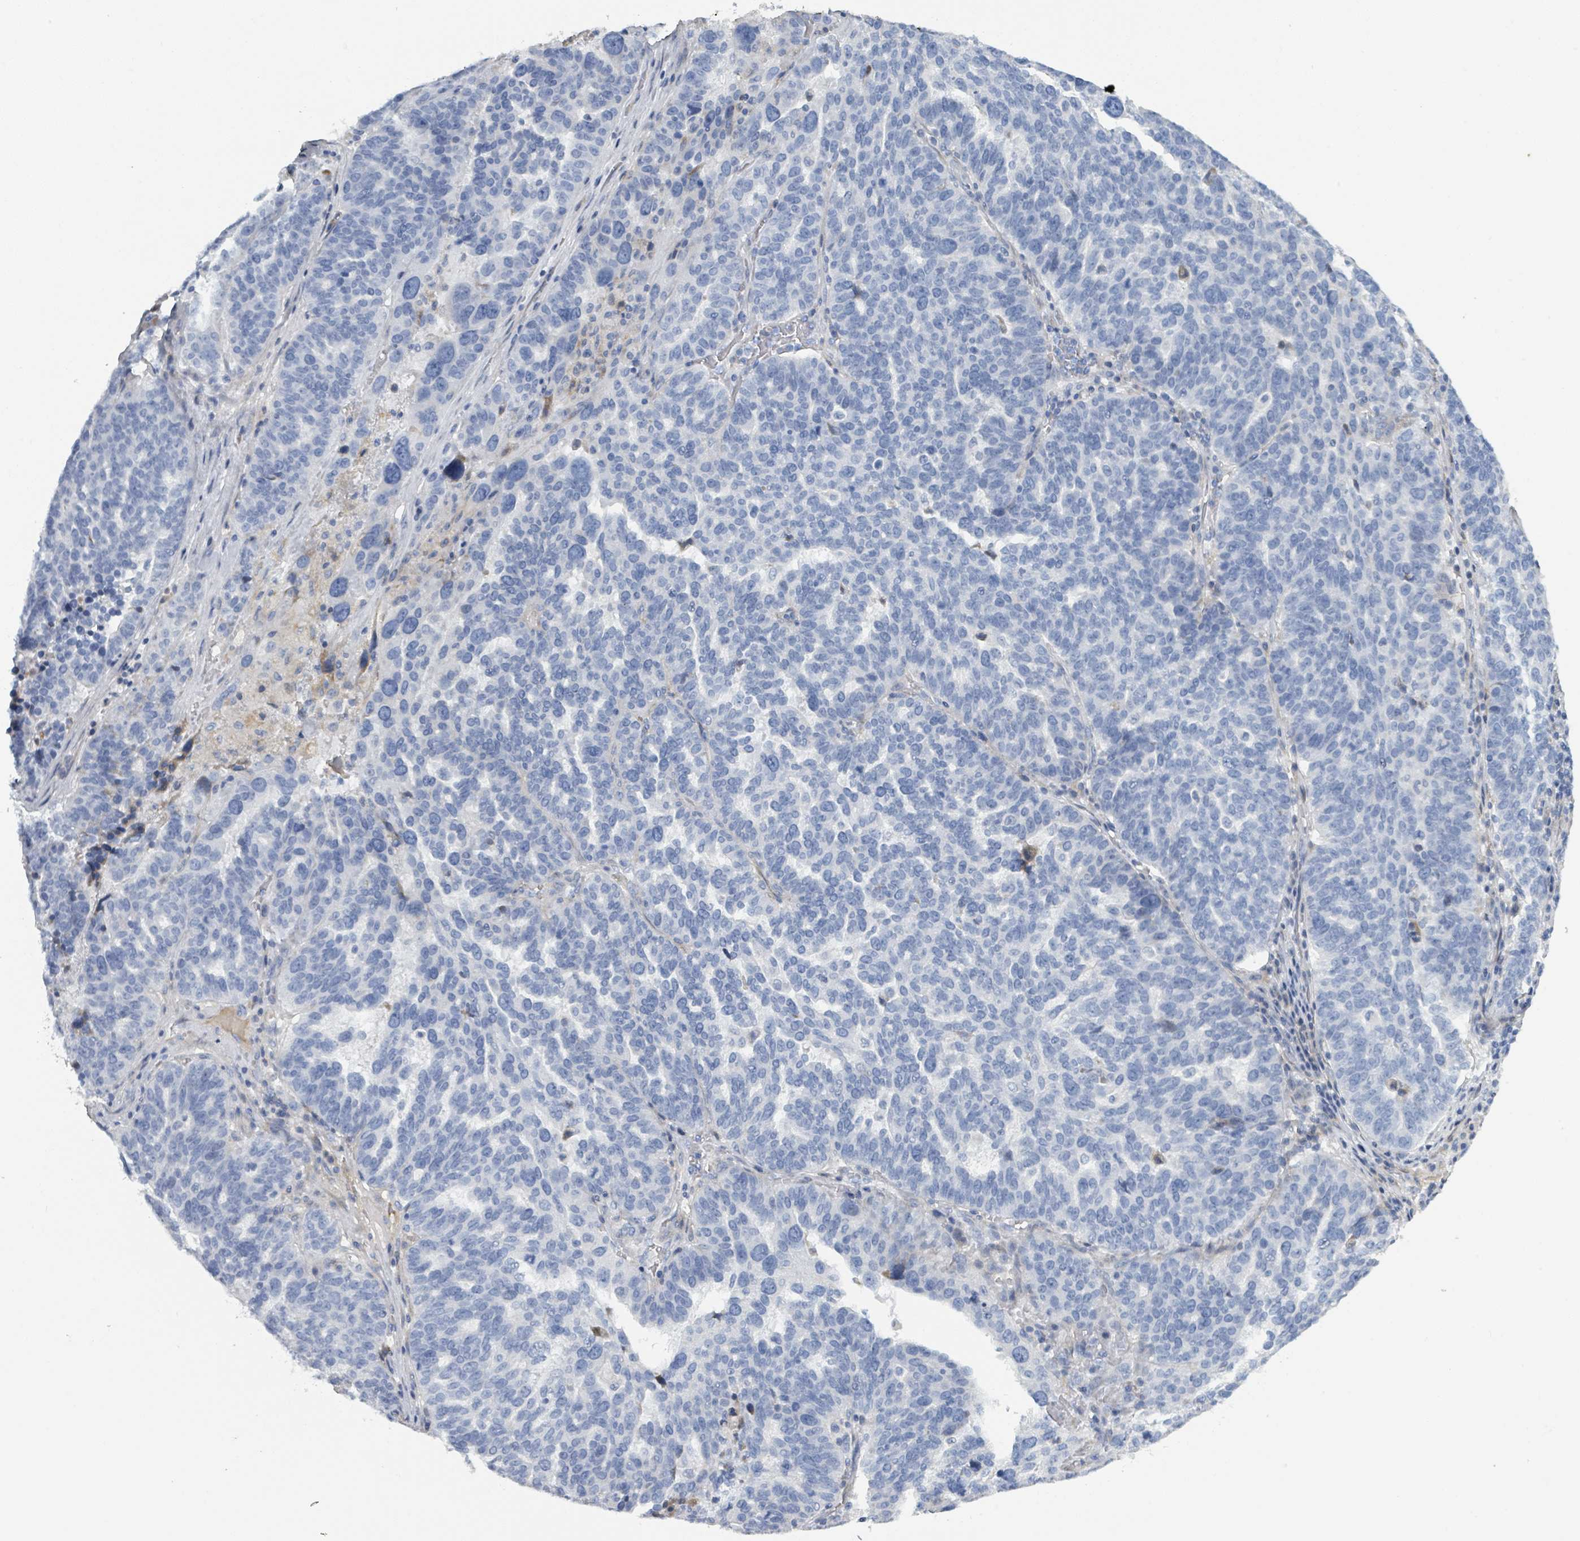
{"staining": {"intensity": "negative", "quantity": "none", "location": "none"}, "tissue": "ovarian cancer", "cell_type": "Tumor cells", "image_type": "cancer", "snomed": [{"axis": "morphology", "description": "Cystadenocarcinoma, serous, NOS"}, {"axis": "topography", "description": "Ovary"}], "caption": "This is a micrograph of IHC staining of ovarian cancer (serous cystadenocarcinoma), which shows no positivity in tumor cells.", "gene": "RAB33B", "patient": {"sex": "female", "age": 59}}